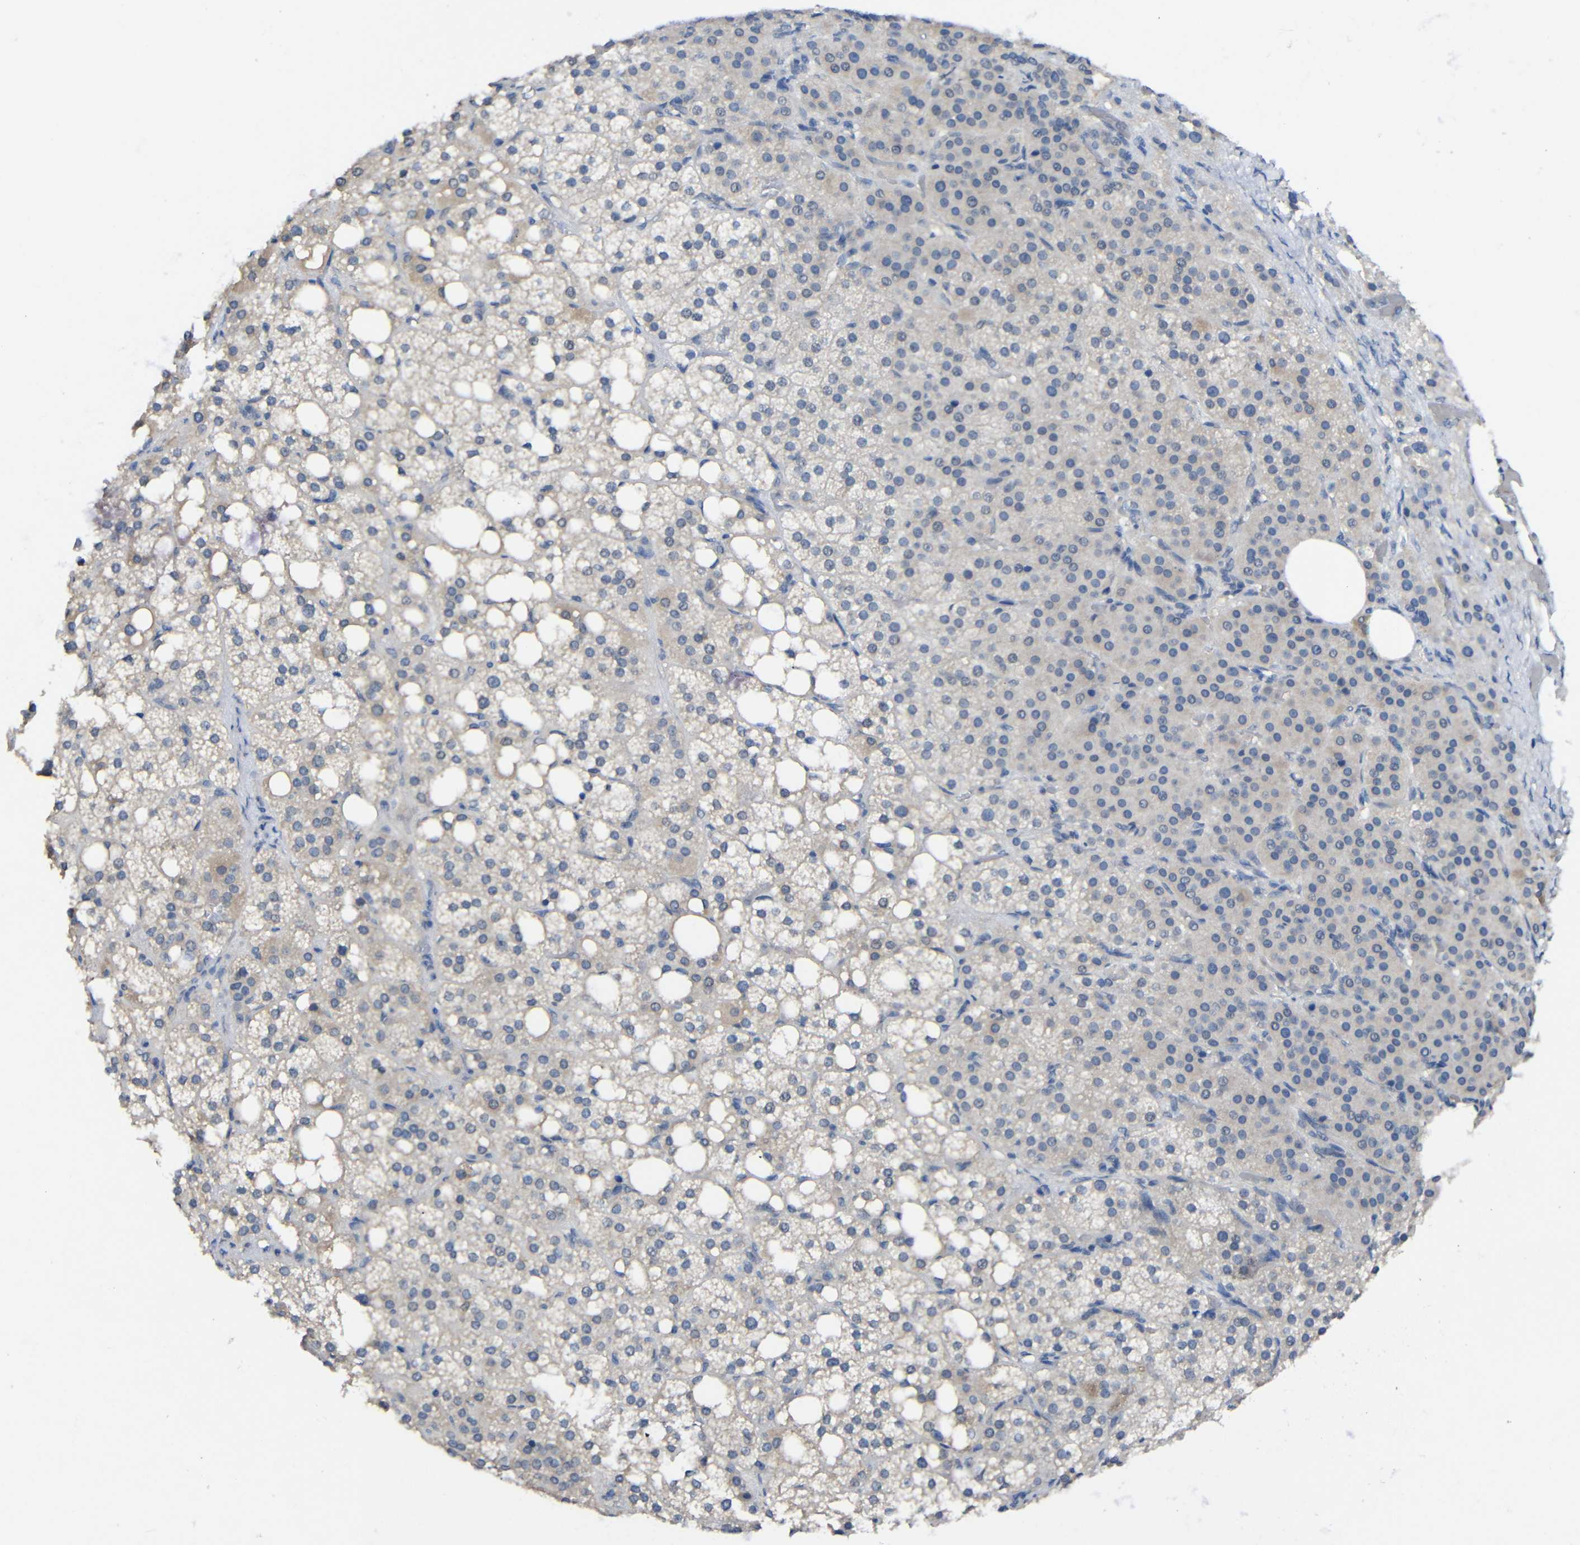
{"staining": {"intensity": "weak", "quantity": "25%-75%", "location": "cytoplasmic/membranous"}, "tissue": "adrenal gland", "cell_type": "Glandular cells", "image_type": "normal", "snomed": [{"axis": "morphology", "description": "Normal tissue, NOS"}, {"axis": "topography", "description": "Adrenal gland"}], "caption": "A brown stain highlights weak cytoplasmic/membranous expression of a protein in glandular cells of benign adrenal gland. Nuclei are stained in blue.", "gene": "HNF1A", "patient": {"sex": "female", "age": 59}}